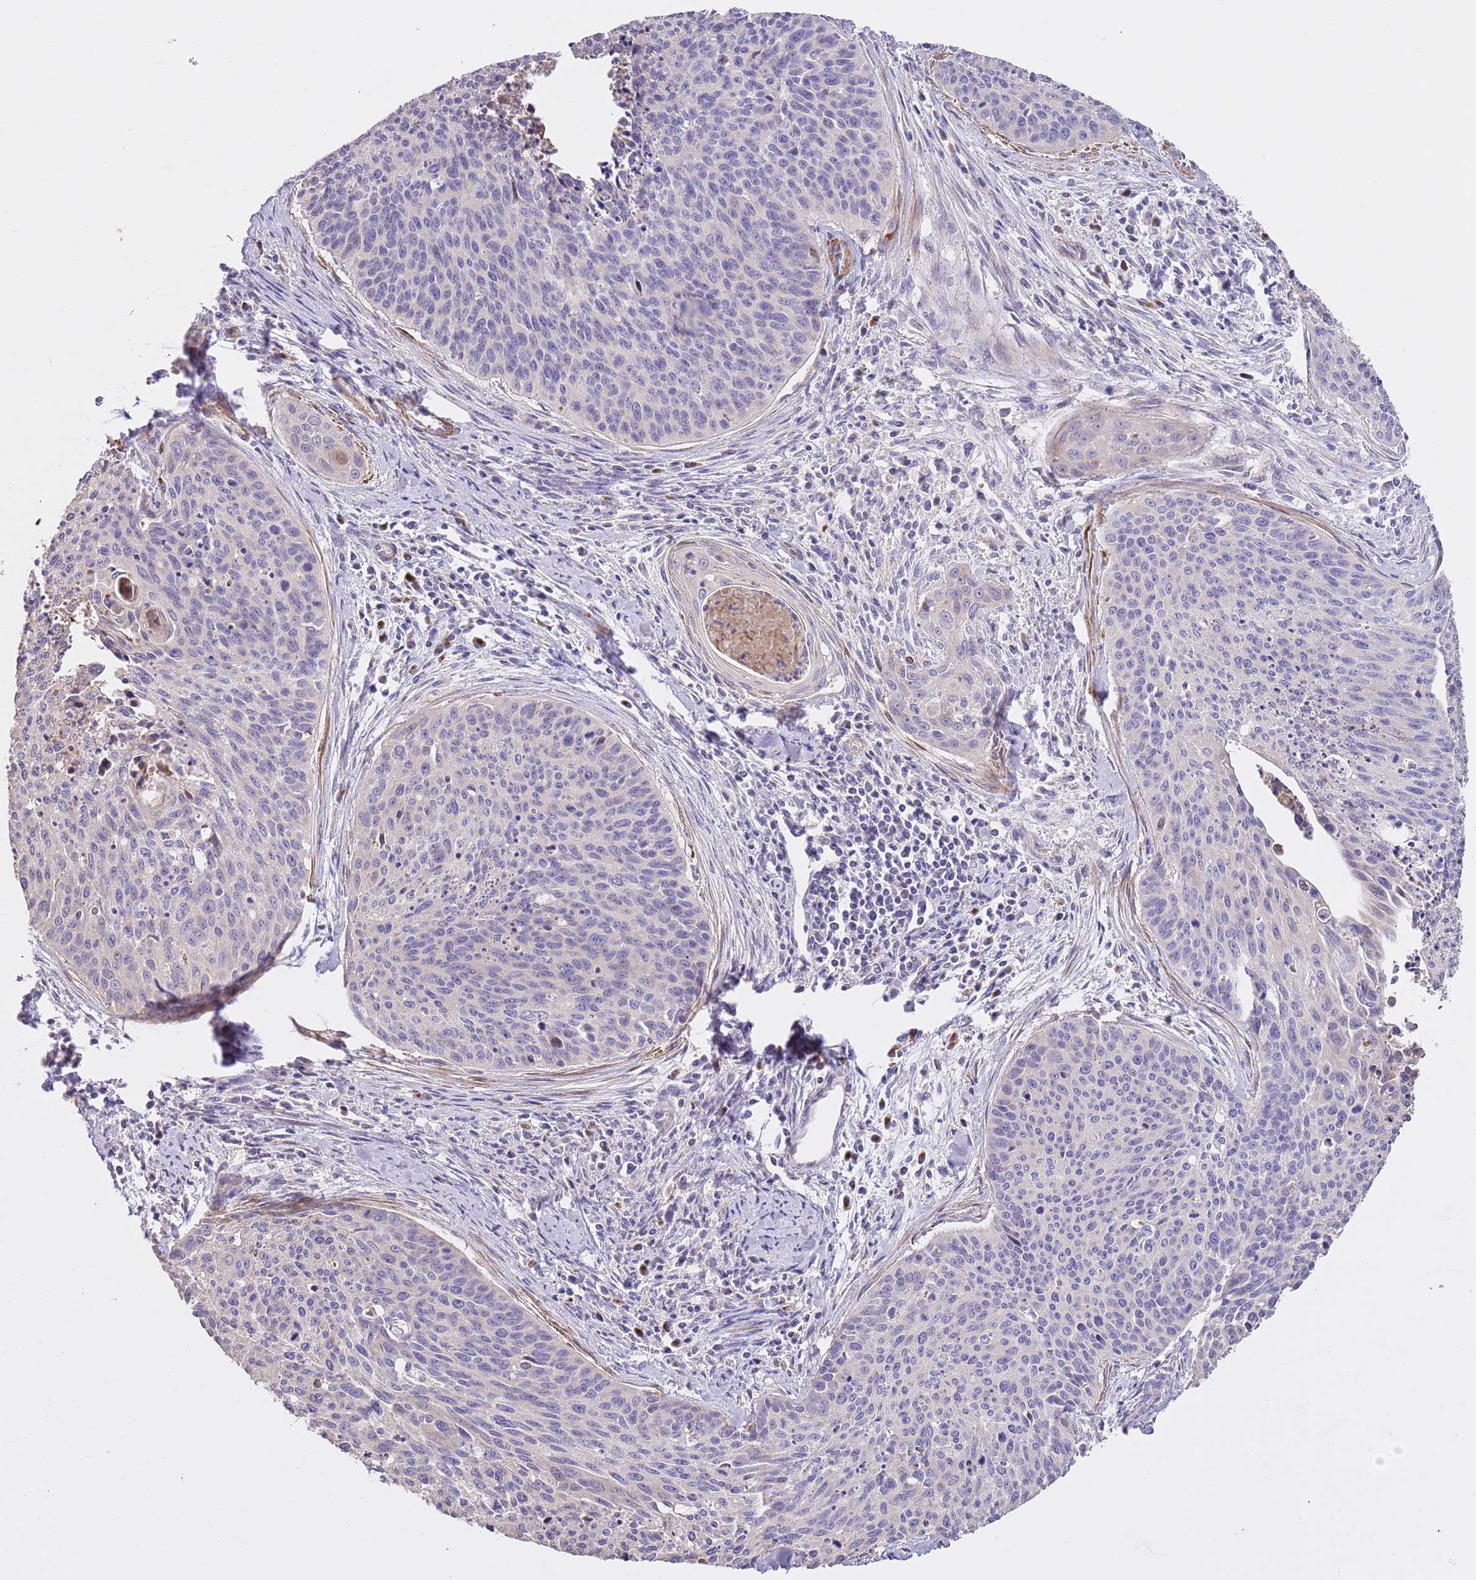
{"staining": {"intensity": "negative", "quantity": "none", "location": "none"}, "tissue": "cervical cancer", "cell_type": "Tumor cells", "image_type": "cancer", "snomed": [{"axis": "morphology", "description": "Squamous cell carcinoma, NOS"}, {"axis": "topography", "description": "Cervix"}], "caption": "Human cervical cancer stained for a protein using immunohistochemistry shows no positivity in tumor cells.", "gene": "PIGA", "patient": {"sex": "female", "age": 55}}